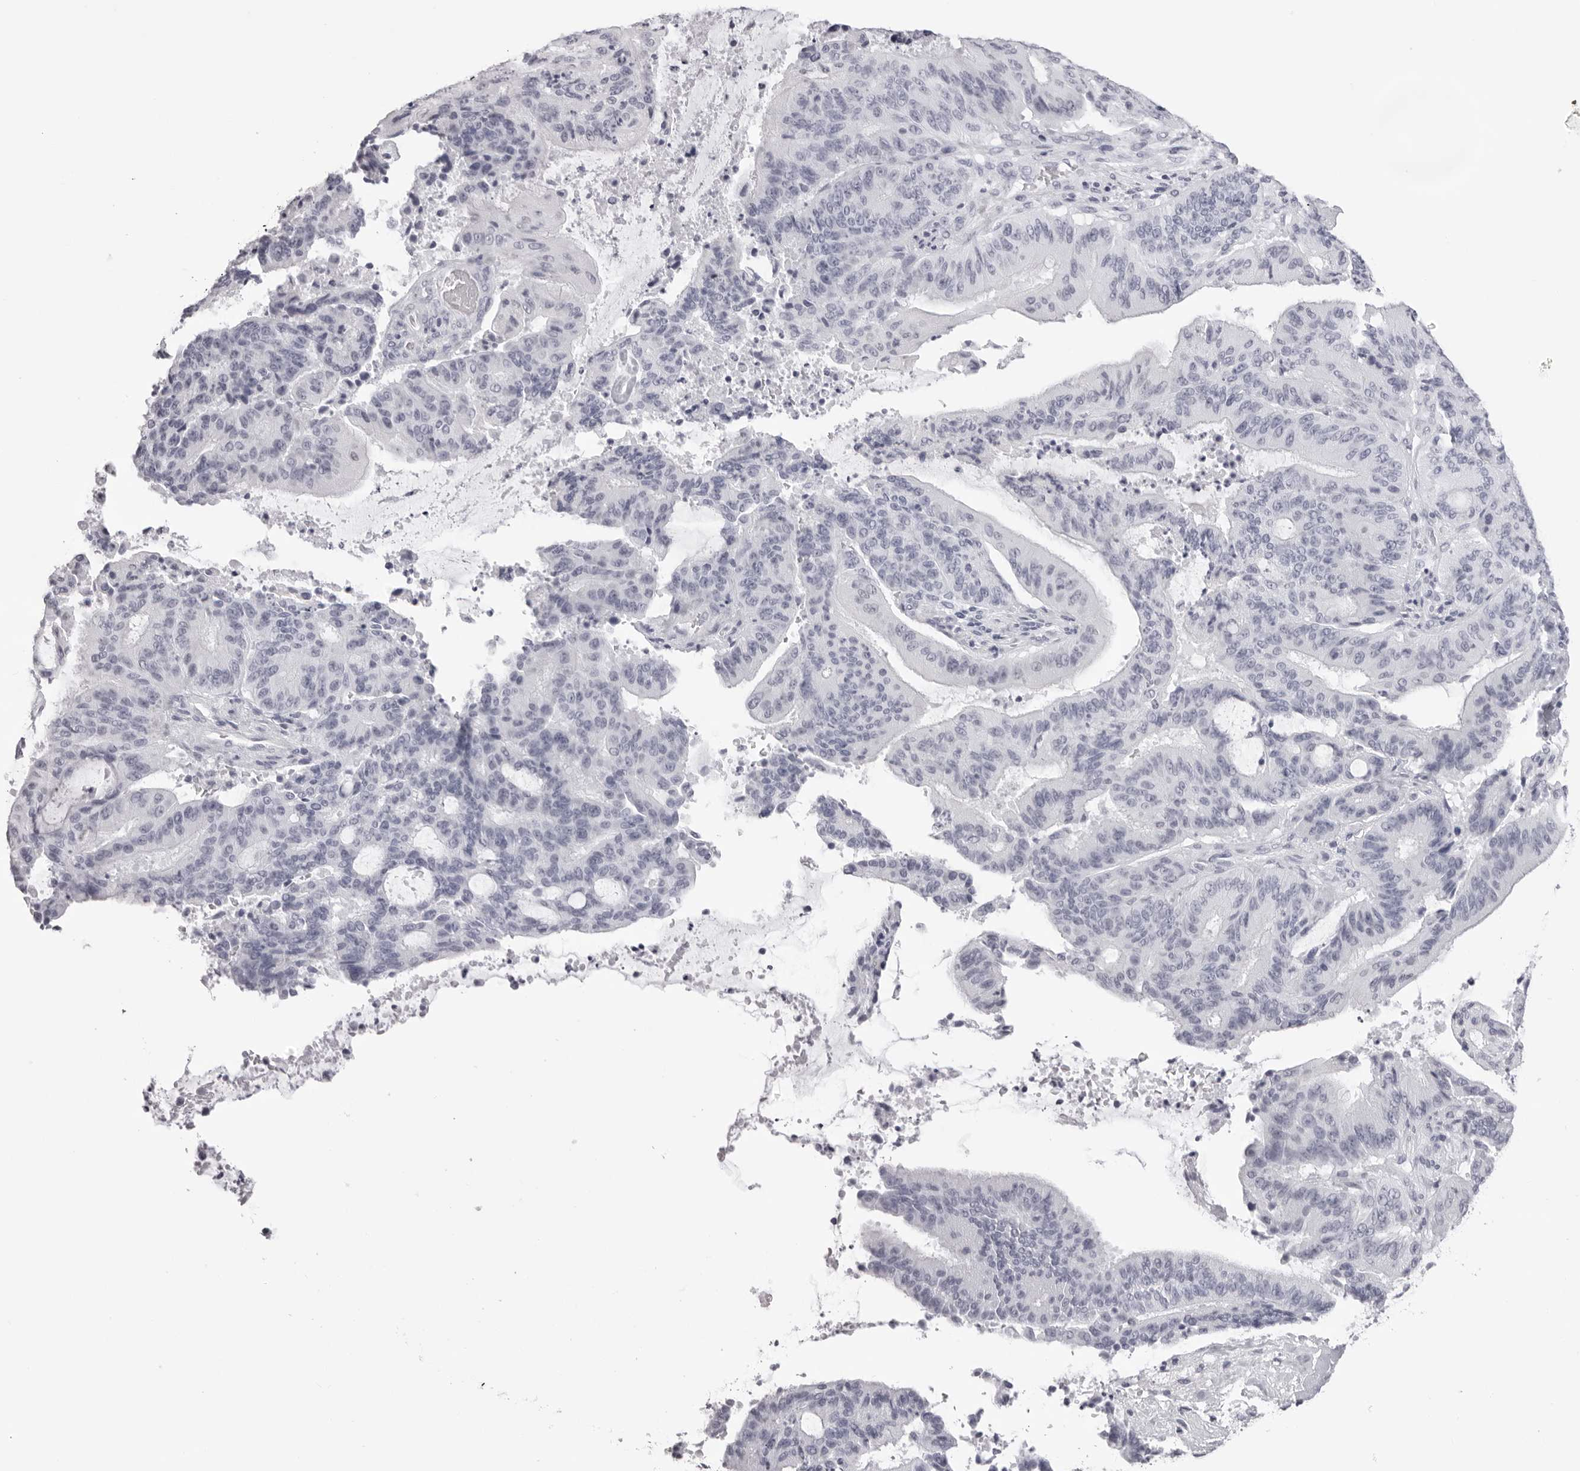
{"staining": {"intensity": "negative", "quantity": "none", "location": "none"}, "tissue": "liver cancer", "cell_type": "Tumor cells", "image_type": "cancer", "snomed": [{"axis": "morphology", "description": "Normal tissue, NOS"}, {"axis": "morphology", "description": "Cholangiocarcinoma"}, {"axis": "topography", "description": "Liver"}, {"axis": "topography", "description": "Peripheral nerve tissue"}], "caption": "Immunohistochemistry histopathology image of human liver cancer stained for a protein (brown), which shows no staining in tumor cells. (DAB IHC visualized using brightfield microscopy, high magnification).", "gene": "CST1", "patient": {"sex": "female", "age": 73}}